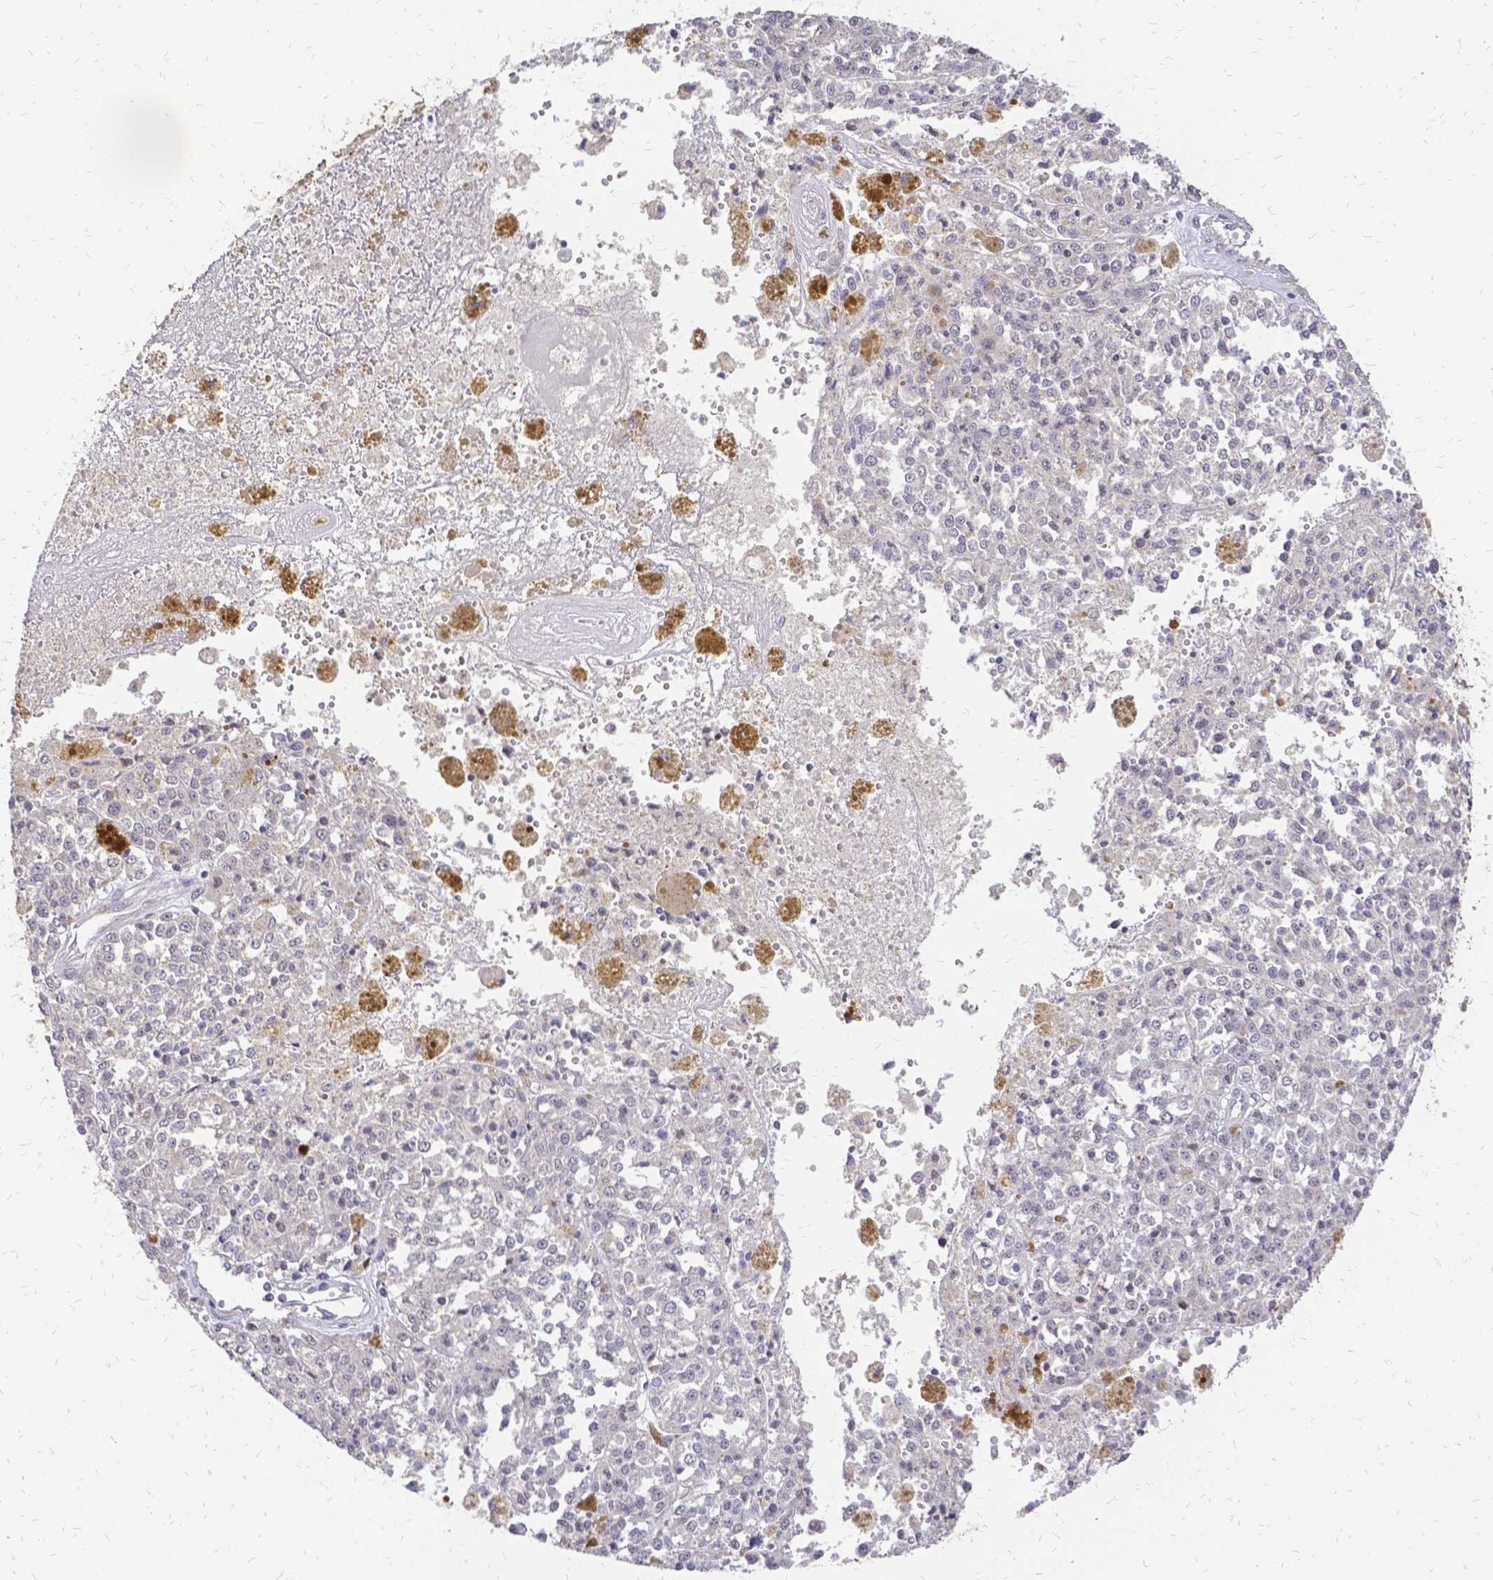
{"staining": {"intensity": "negative", "quantity": "none", "location": "none"}, "tissue": "melanoma", "cell_type": "Tumor cells", "image_type": "cancer", "snomed": [{"axis": "morphology", "description": "Malignant melanoma, Metastatic site"}, {"axis": "topography", "description": "Lymph node"}], "caption": "This is a photomicrograph of immunohistochemistry (IHC) staining of melanoma, which shows no expression in tumor cells.", "gene": "CIB1", "patient": {"sex": "female", "age": 64}}